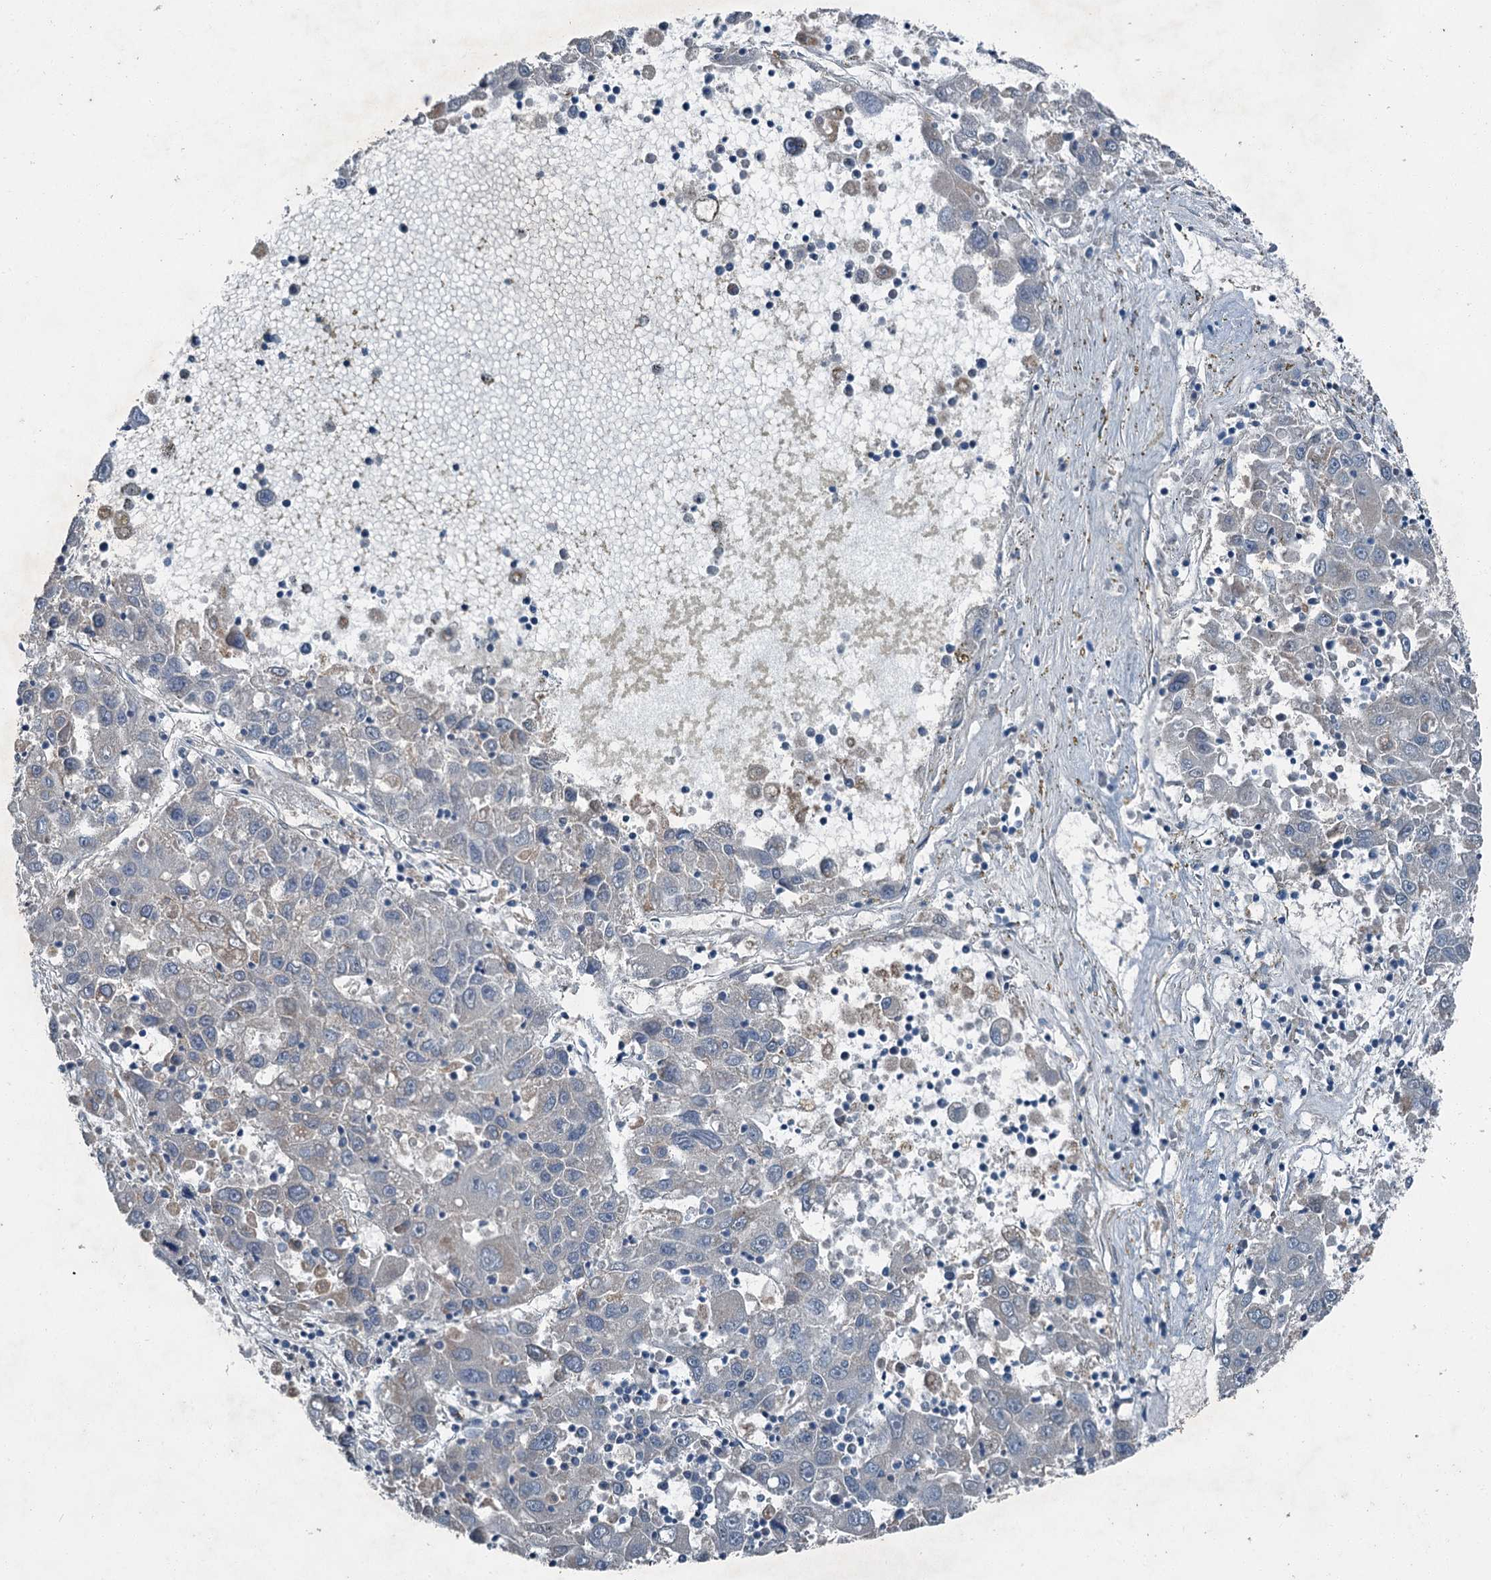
{"staining": {"intensity": "negative", "quantity": "none", "location": "none"}, "tissue": "liver cancer", "cell_type": "Tumor cells", "image_type": "cancer", "snomed": [{"axis": "morphology", "description": "Carcinoma, Hepatocellular, NOS"}, {"axis": "topography", "description": "Liver"}], "caption": "Immunohistochemistry histopathology image of neoplastic tissue: liver hepatocellular carcinoma stained with DAB exhibits no significant protein staining in tumor cells.", "gene": "AXL", "patient": {"sex": "male", "age": 49}}